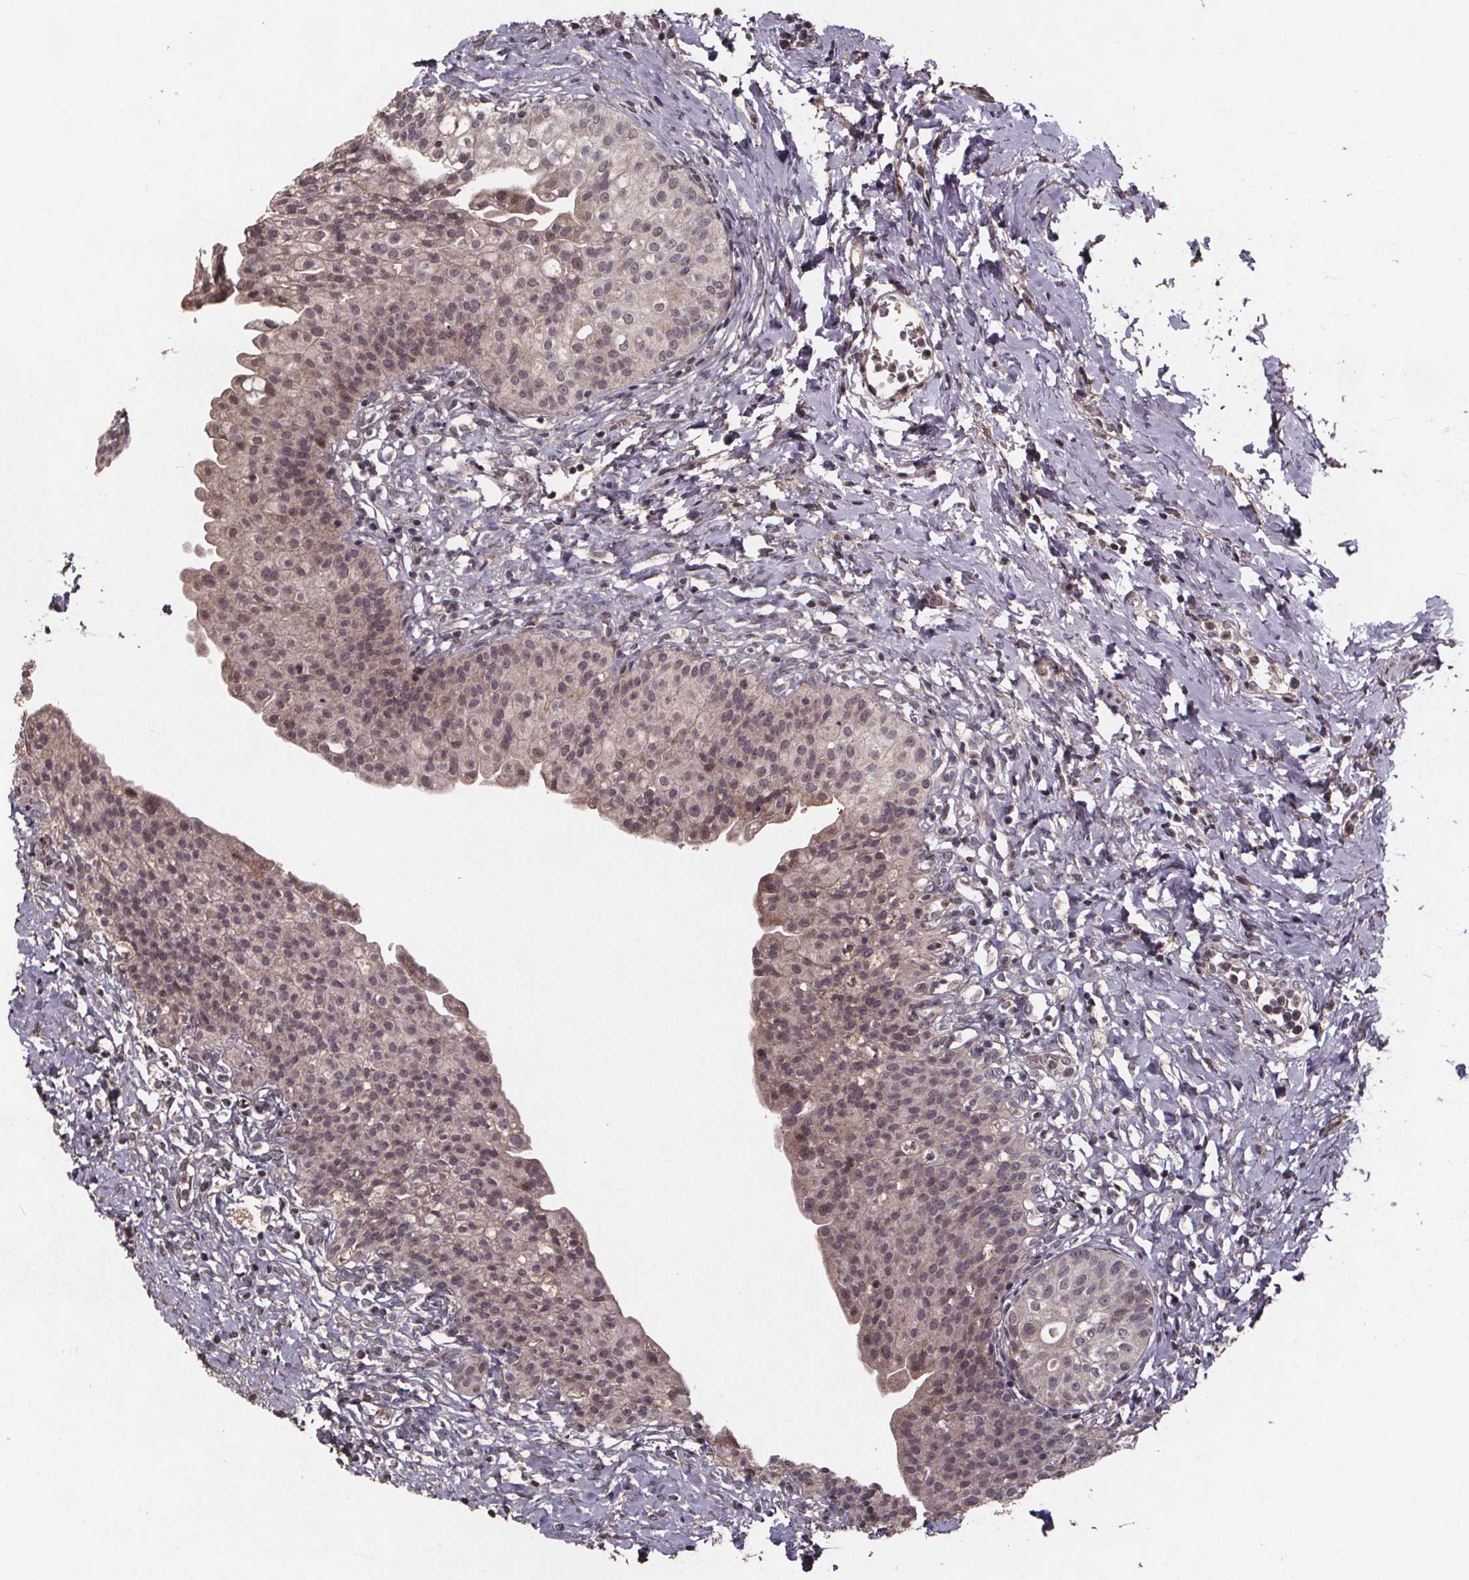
{"staining": {"intensity": "weak", "quantity": "25%-75%", "location": "nuclear"}, "tissue": "urinary bladder", "cell_type": "Urothelial cells", "image_type": "normal", "snomed": [{"axis": "morphology", "description": "Normal tissue, NOS"}, {"axis": "topography", "description": "Urinary bladder"}], "caption": "The histopathology image displays immunohistochemical staining of unremarkable urinary bladder. There is weak nuclear expression is present in approximately 25%-75% of urothelial cells.", "gene": "GPX3", "patient": {"sex": "male", "age": 76}}